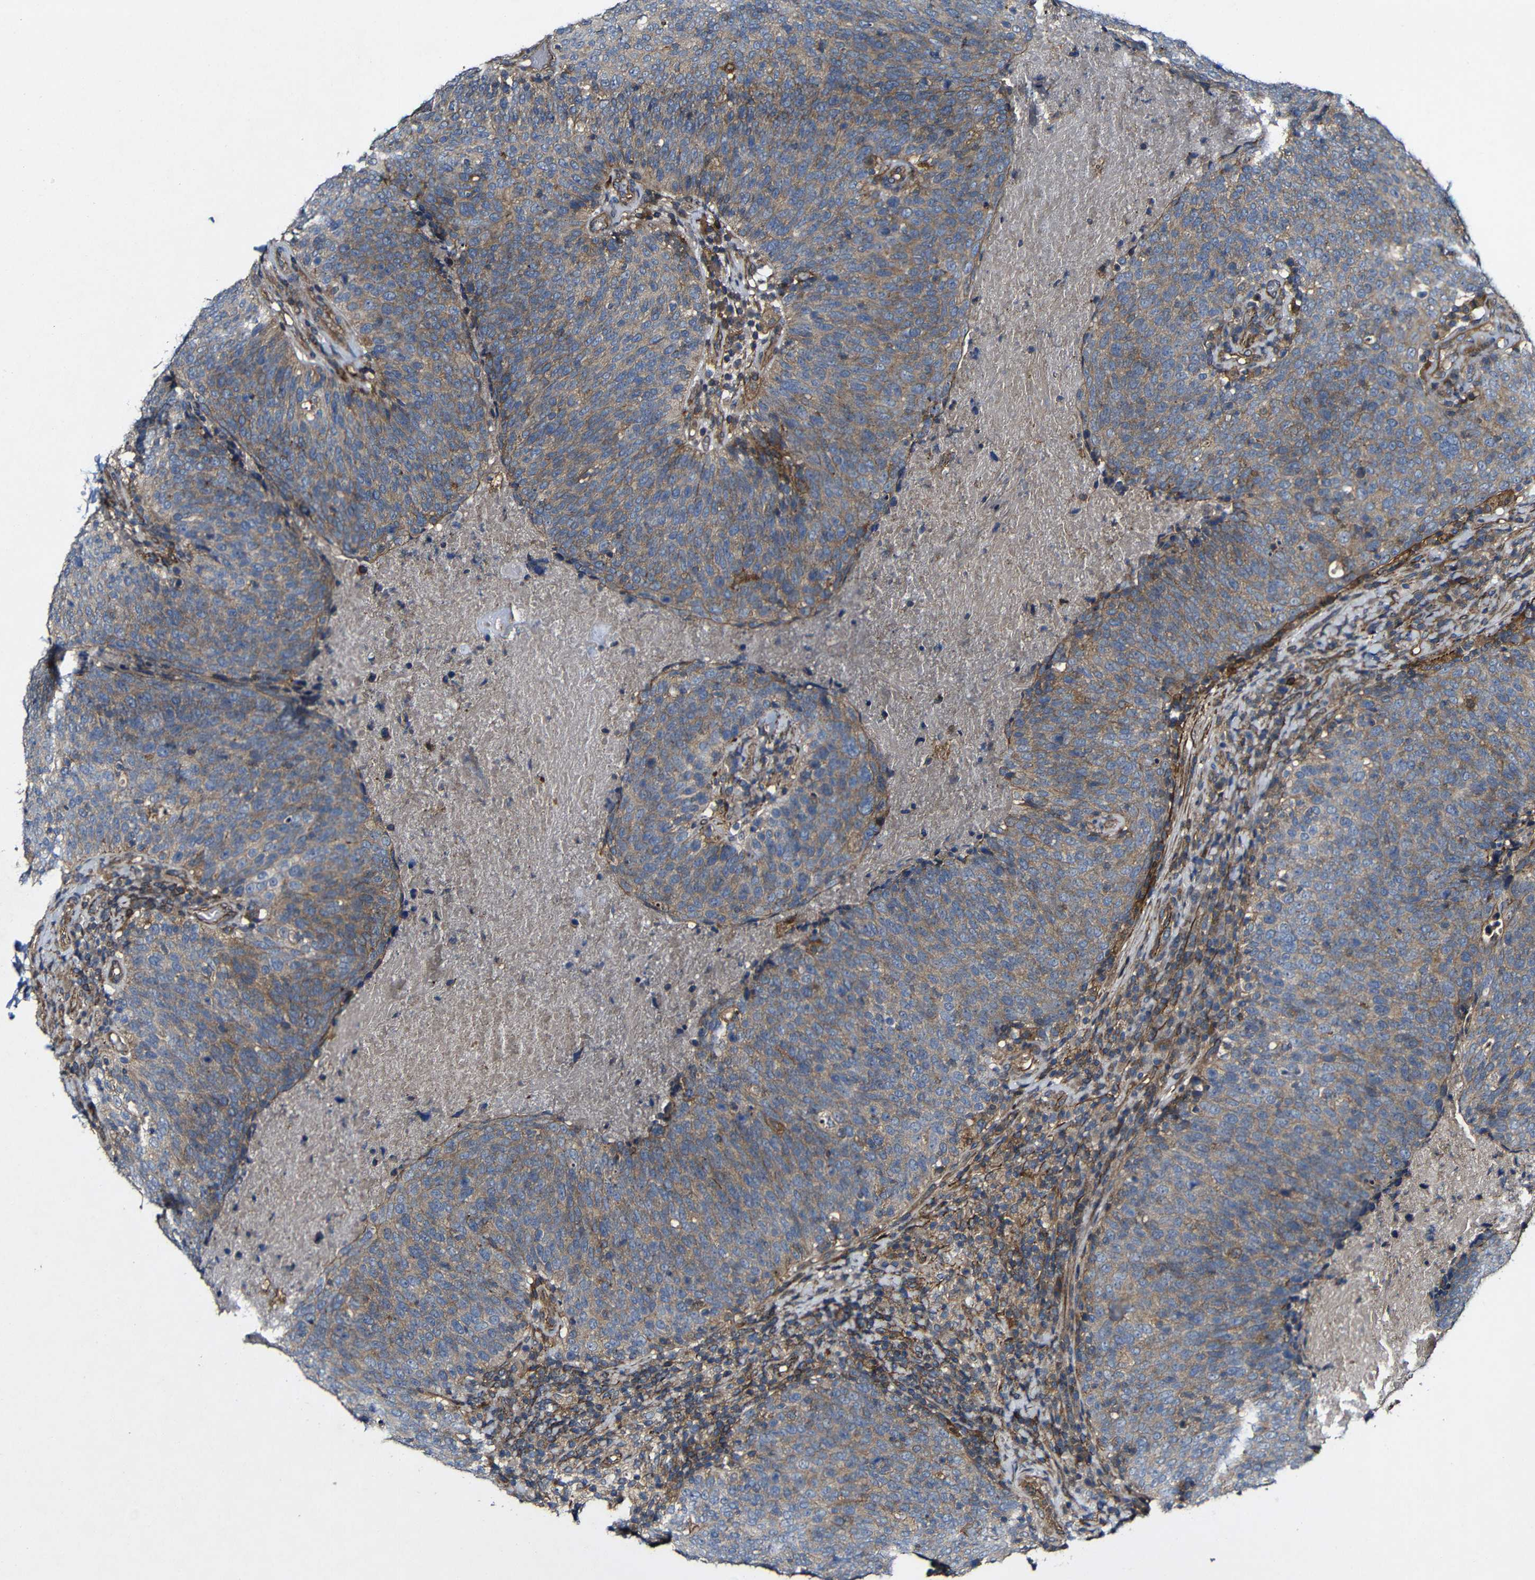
{"staining": {"intensity": "moderate", "quantity": ">75%", "location": "cytoplasmic/membranous"}, "tissue": "head and neck cancer", "cell_type": "Tumor cells", "image_type": "cancer", "snomed": [{"axis": "morphology", "description": "Squamous cell carcinoma, NOS"}, {"axis": "morphology", "description": "Squamous cell carcinoma, metastatic, NOS"}, {"axis": "topography", "description": "Lymph node"}, {"axis": "topography", "description": "Head-Neck"}], "caption": "High-power microscopy captured an immunohistochemistry image of head and neck squamous cell carcinoma, revealing moderate cytoplasmic/membranous positivity in about >75% of tumor cells. The staining was performed using DAB to visualize the protein expression in brown, while the nuclei were stained in blue with hematoxylin (Magnification: 20x).", "gene": "GSDME", "patient": {"sex": "male", "age": 62}}